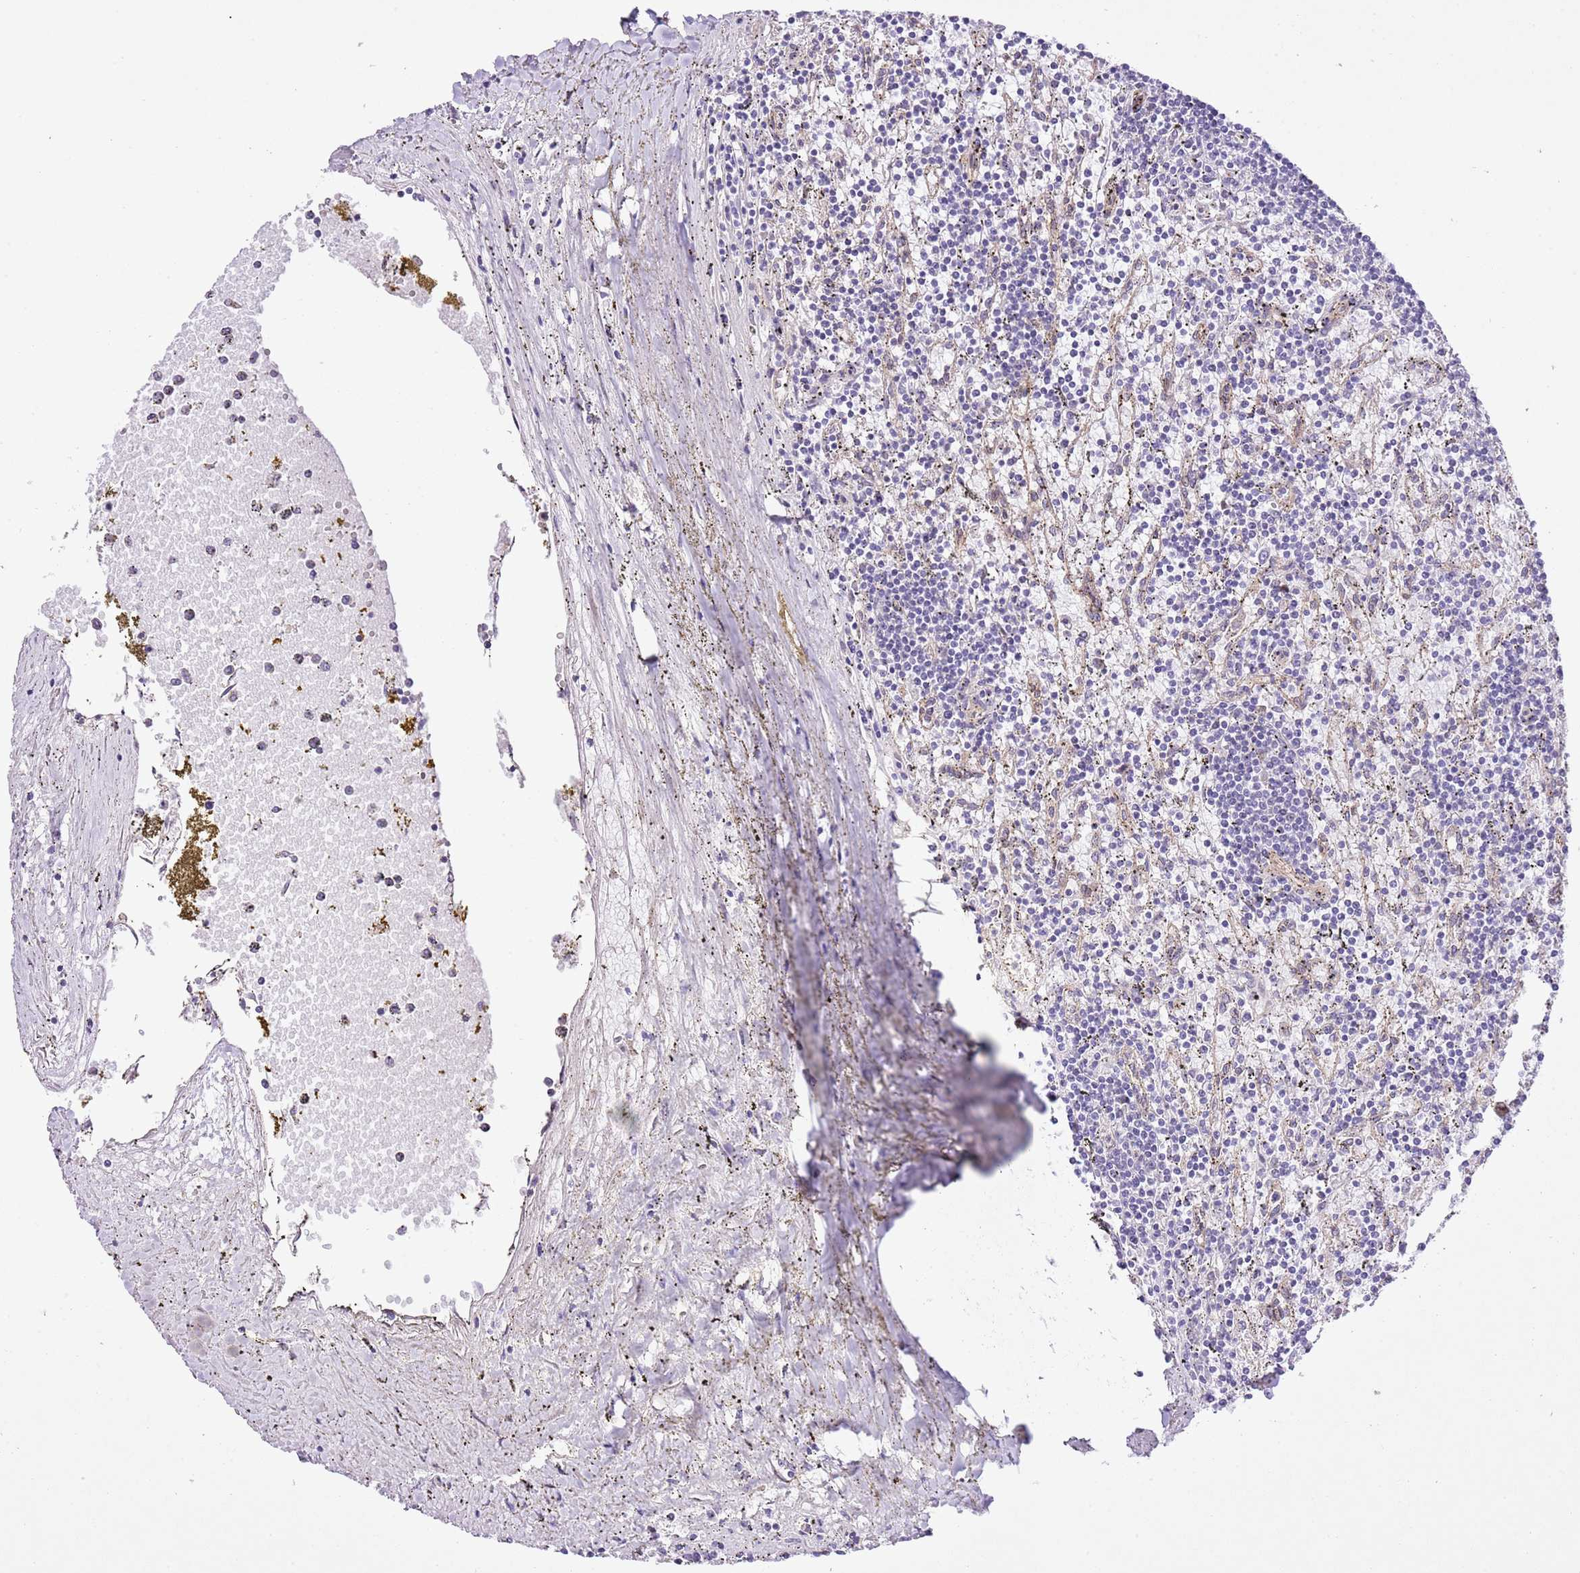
{"staining": {"intensity": "negative", "quantity": "none", "location": "none"}, "tissue": "lymphoma", "cell_type": "Tumor cells", "image_type": "cancer", "snomed": [{"axis": "morphology", "description": "Malignant lymphoma, non-Hodgkin's type, Low grade"}, {"axis": "topography", "description": "Spleen"}], "caption": "IHC photomicrograph of human low-grade malignant lymphoma, non-Hodgkin's type stained for a protein (brown), which demonstrates no expression in tumor cells.", "gene": "NACC2", "patient": {"sex": "male", "age": 76}}